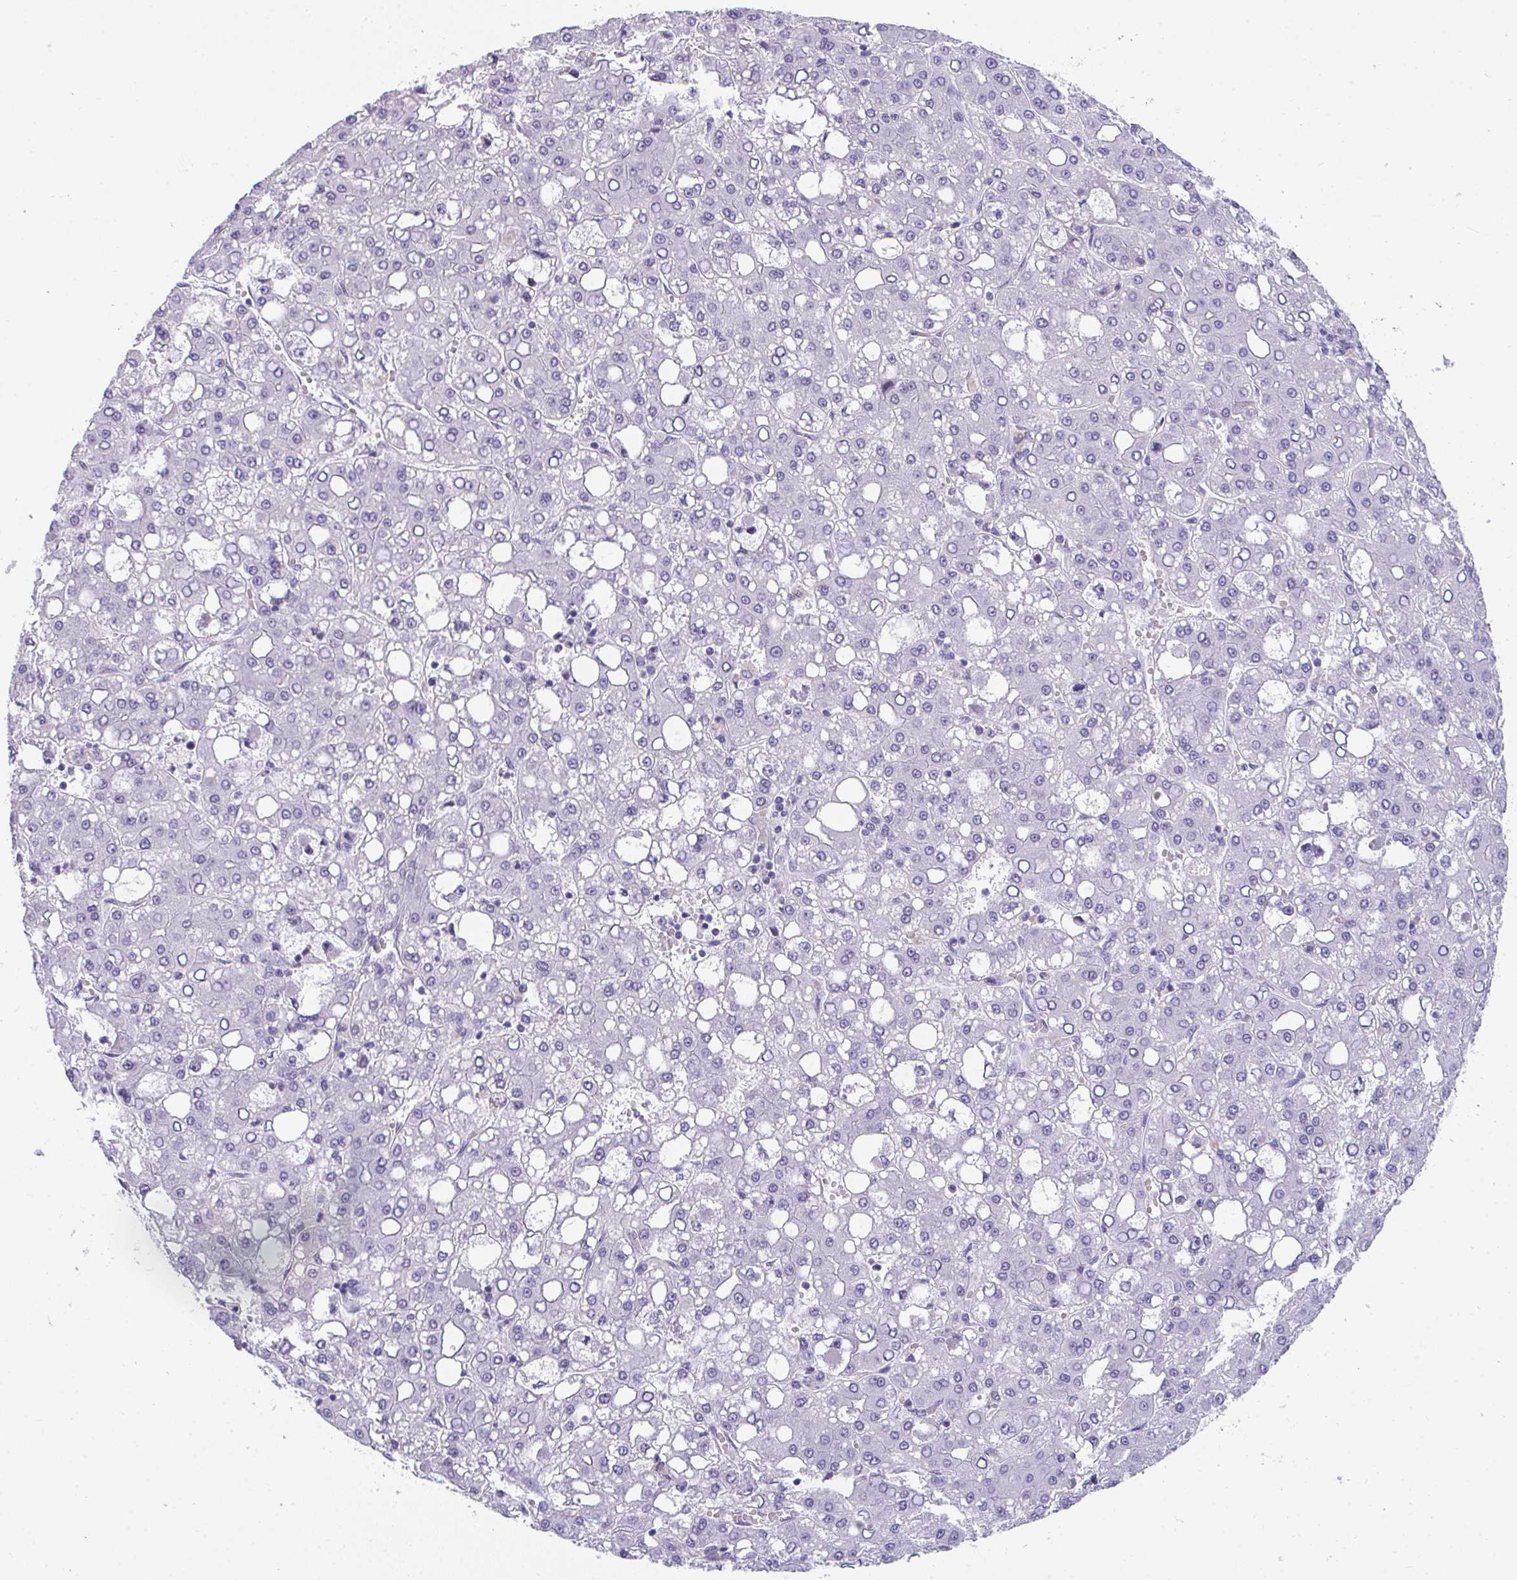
{"staining": {"intensity": "negative", "quantity": "none", "location": "none"}, "tissue": "liver cancer", "cell_type": "Tumor cells", "image_type": "cancer", "snomed": [{"axis": "morphology", "description": "Carcinoma, Hepatocellular, NOS"}, {"axis": "topography", "description": "Liver"}], "caption": "A micrograph of liver cancer stained for a protein shows no brown staining in tumor cells. (DAB immunohistochemistry with hematoxylin counter stain).", "gene": "TTC30B", "patient": {"sex": "male", "age": 65}}